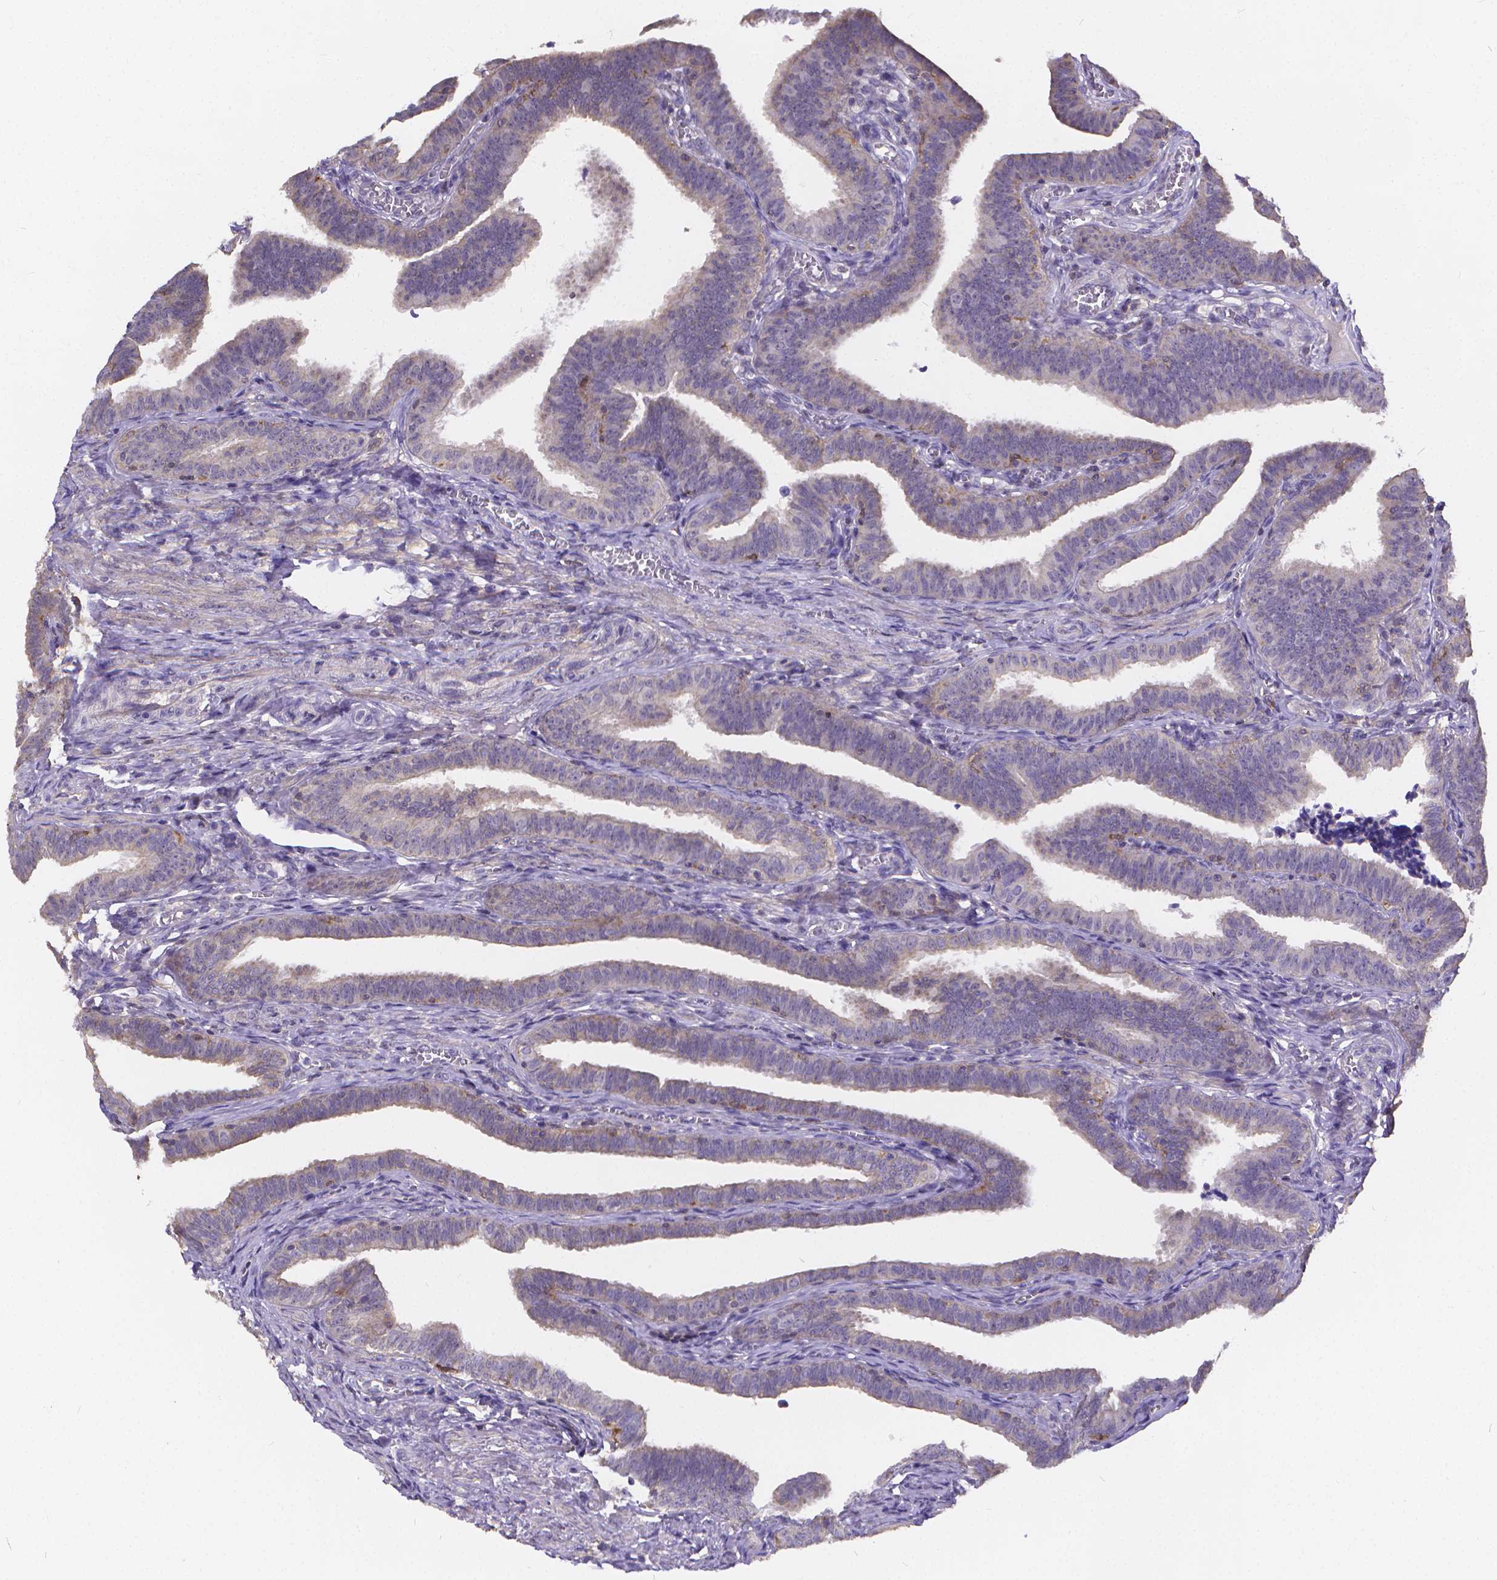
{"staining": {"intensity": "negative", "quantity": "none", "location": "none"}, "tissue": "fallopian tube", "cell_type": "Glandular cells", "image_type": "normal", "snomed": [{"axis": "morphology", "description": "Normal tissue, NOS"}, {"axis": "topography", "description": "Fallopian tube"}], "caption": "Glandular cells show no significant protein expression in benign fallopian tube.", "gene": "GLRB", "patient": {"sex": "female", "age": 25}}